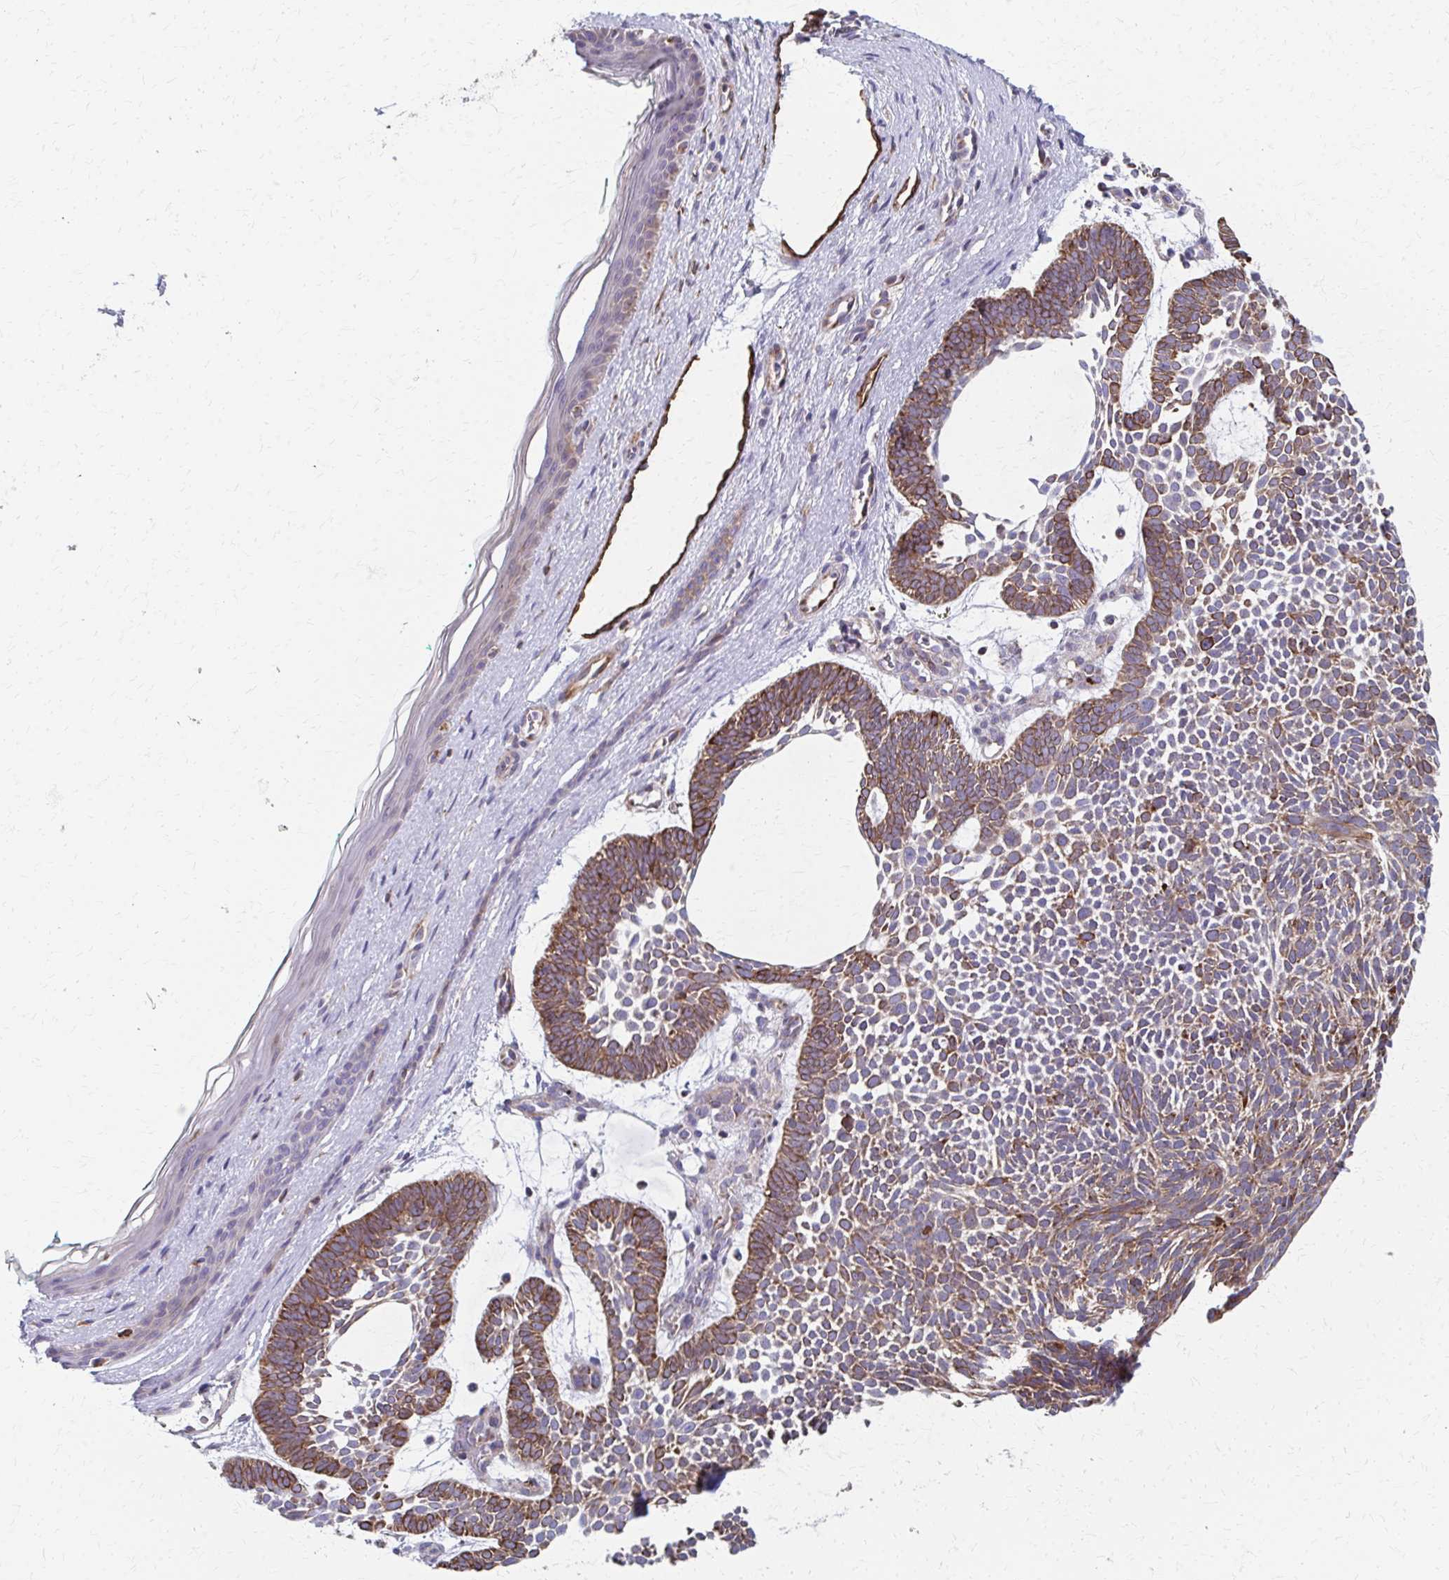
{"staining": {"intensity": "moderate", "quantity": "25%-75%", "location": "cytoplasmic/membranous"}, "tissue": "skin cancer", "cell_type": "Tumor cells", "image_type": "cancer", "snomed": [{"axis": "morphology", "description": "Basal cell carcinoma"}, {"axis": "topography", "description": "Skin"}, {"axis": "topography", "description": "Skin of face"}], "caption": "Immunohistochemical staining of human basal cell carcinoma (skin) displays medium levels of moderate cytoplasmic/membranous staining in approximately 25%-75% of tumor cells. The protein is stained brown, and the nuclei are stained in blue (DAB (3,3'-diaminobenzidine) IHC with brightfield microscopy, high magnification).", "gene": "FAHD1", "patient": {"sex": "male", "age": 83}}